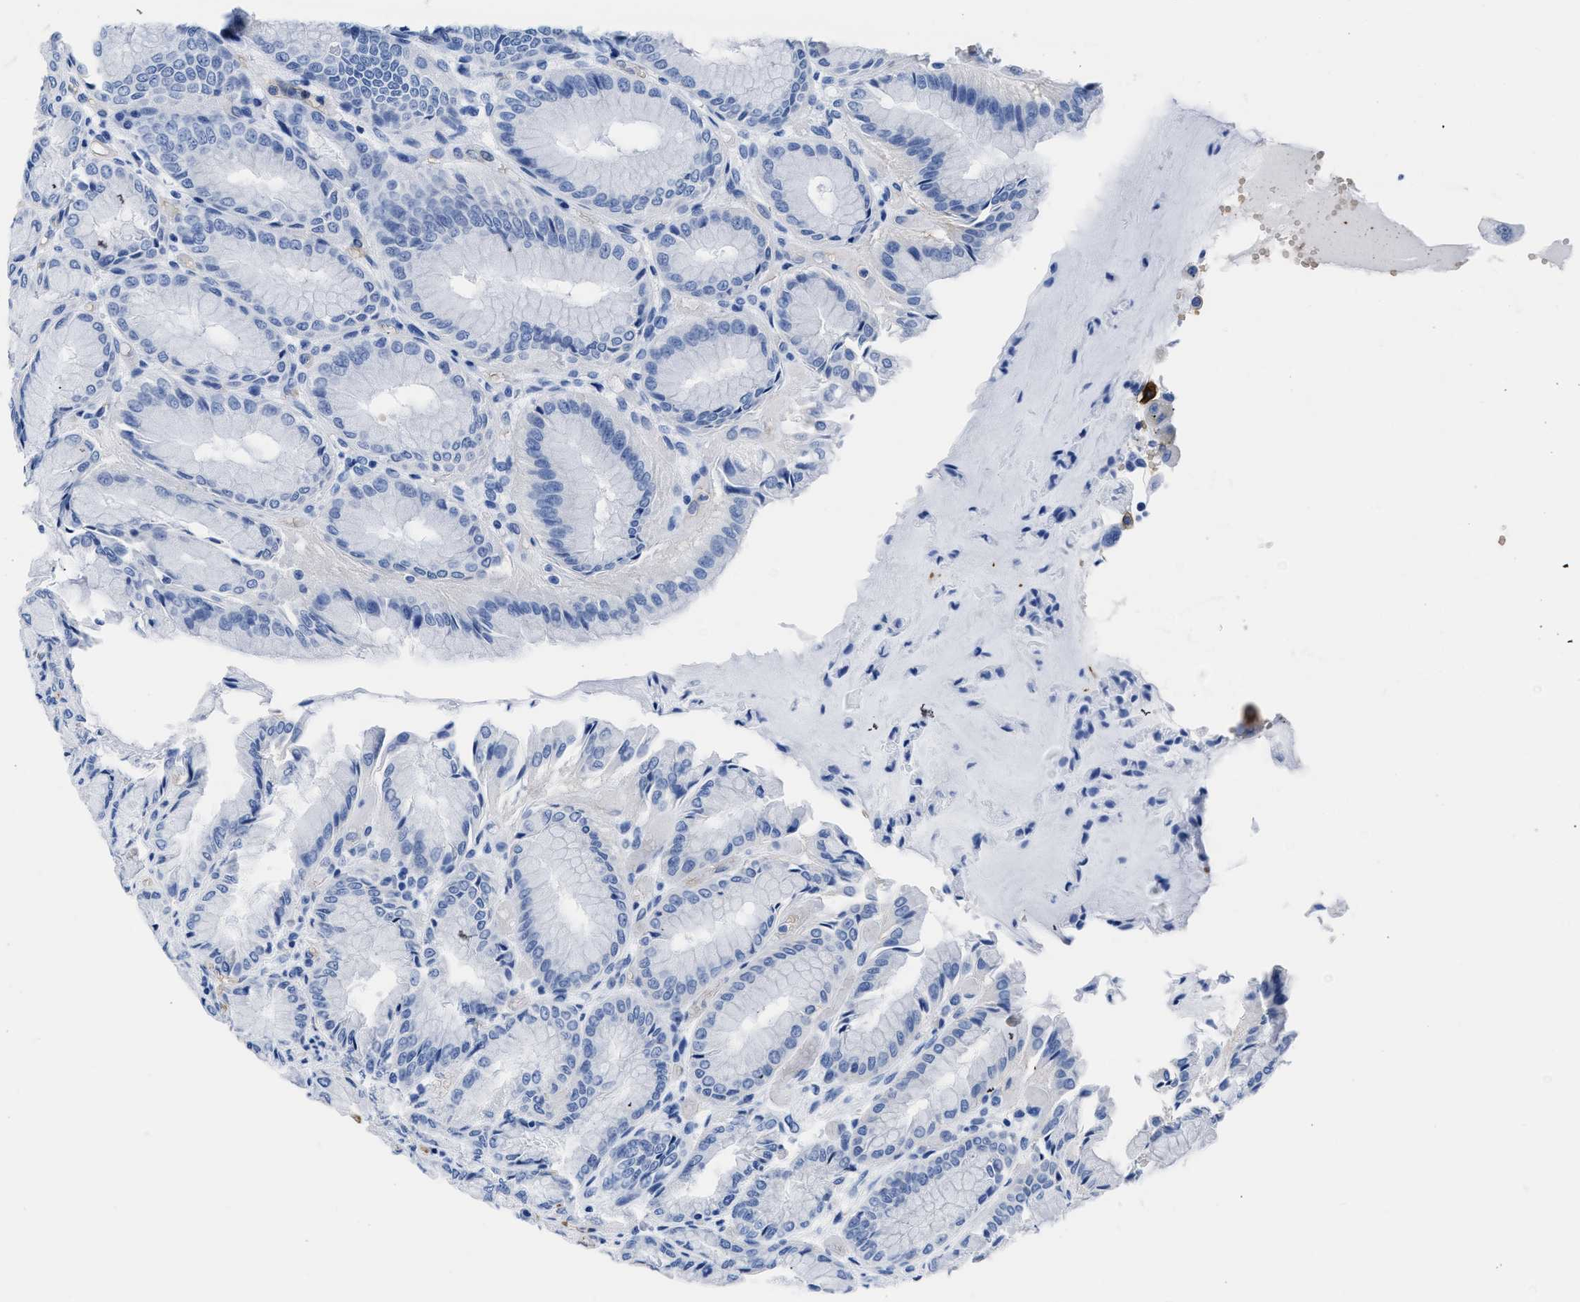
{"staining": {"intensity": "negative", "quantity": "none", "location": "none"}, "tissue": "stomach", "cell_type": "Glandular cells", "image_type": "normal", "snomed": [{"axis": "morphology", "description": "Normal tissue, NOS"}, {"axis": "topography", "description": "Stomach, upper"}], "caption": "The micrograph displays no staining of glandular cells in unremarkable stomach. (DAB immunohistochemistry (IHC) with hematoxylin counter stain).", "gene": "AQP1", "patient": {"sex": "male", "age": 72}}